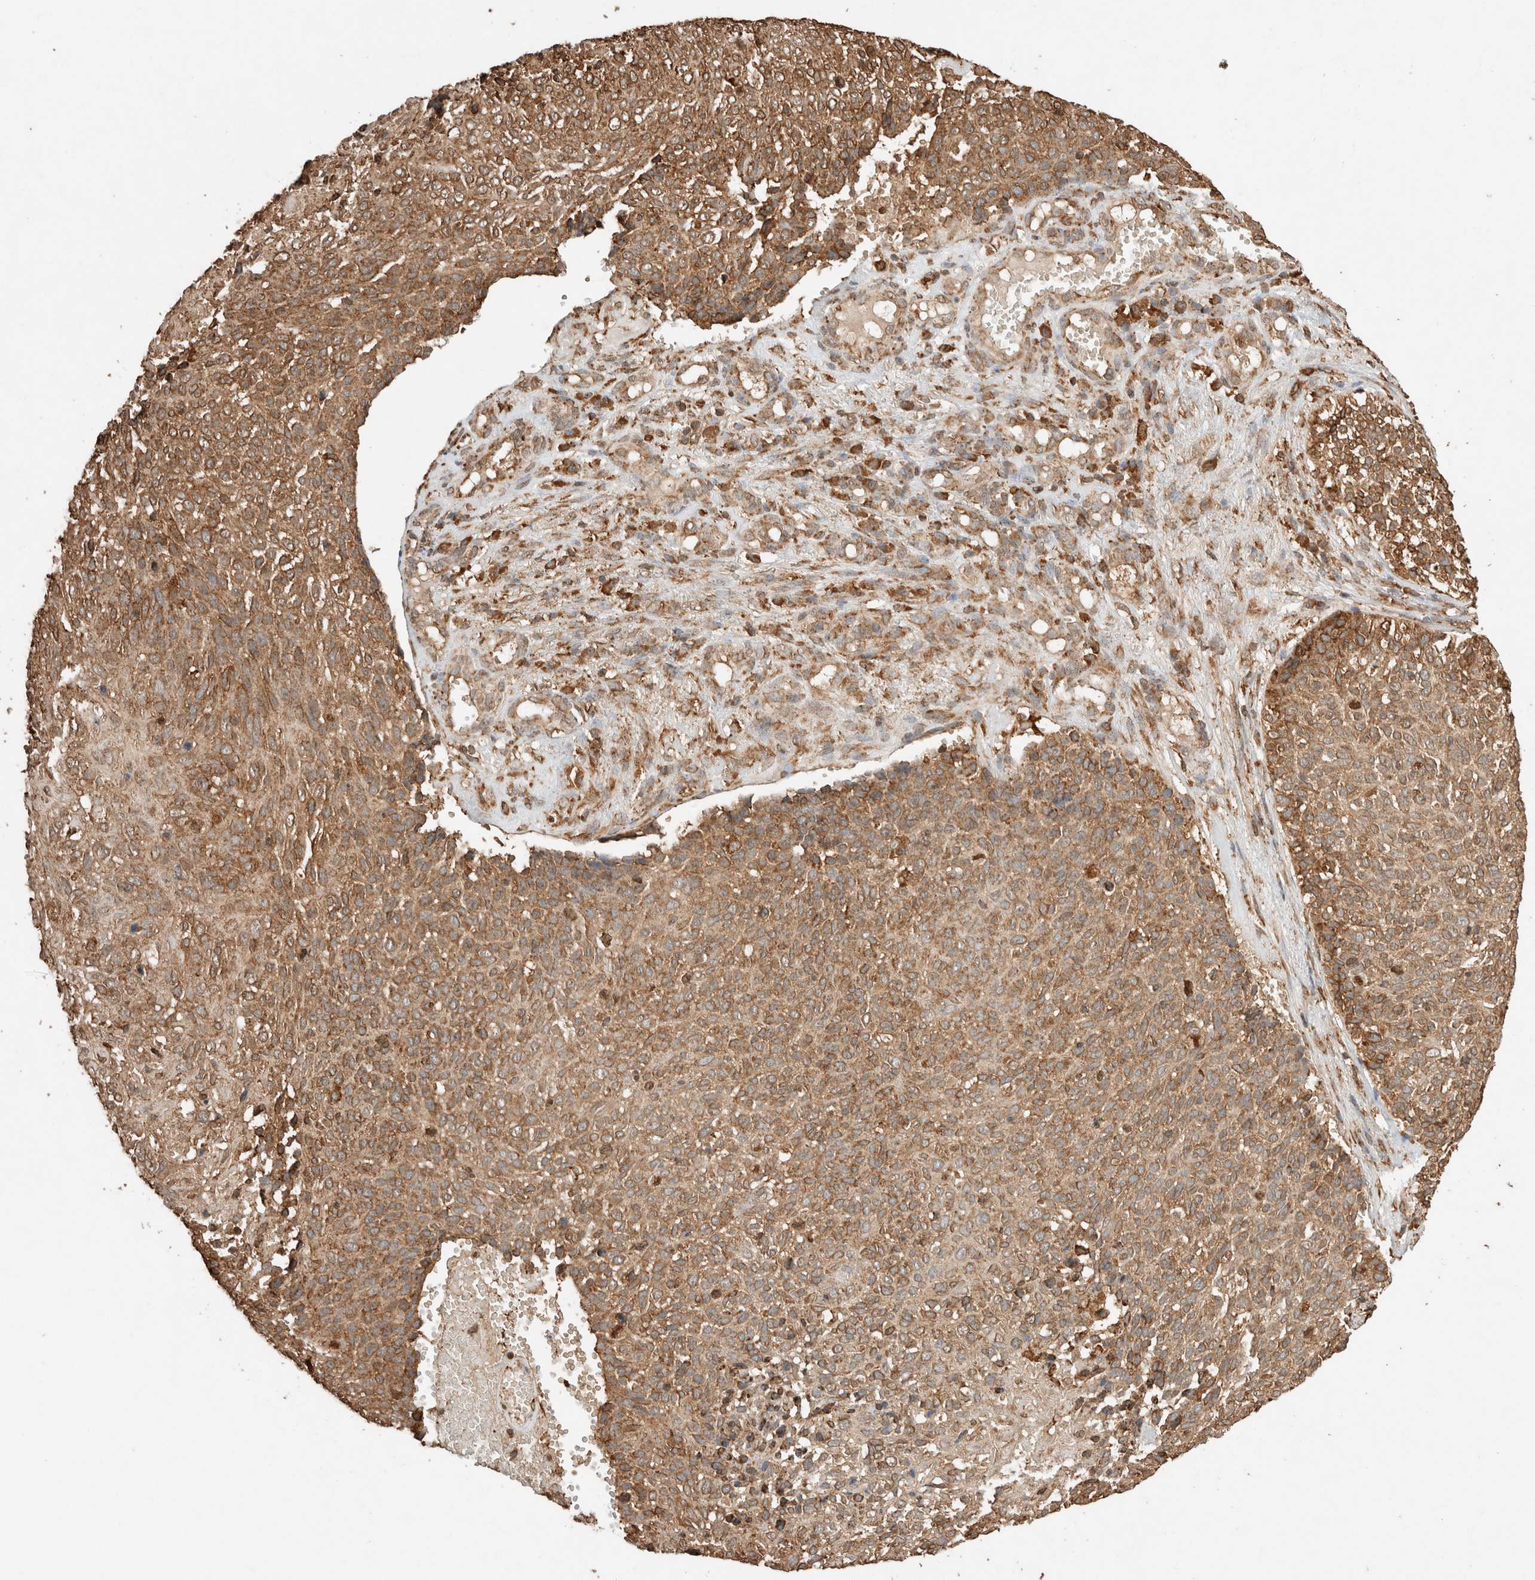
{"staining": {"intensity": "weak", "quantity": ">75%", "location": "cytoplasmic/membranous"}, "tissue": "cervical cancer", "cell_type": "Tumor cells", "image_type": "cancer", "snomed": [{"axis": "morphology", "description": "Squamous cell carcinoma, NOS"}, {"axis": "topography", "description": "Cervix"}], "caption": "Protein staining demonstrates weak cytoplasmic/membranous staining in approximately >75% of tumor cells in squamous cell carcinoma (cervical). Nuclei are stained in blue.", "gene": "ERAP1", "patient": {"sex": "female", "age": 74}}